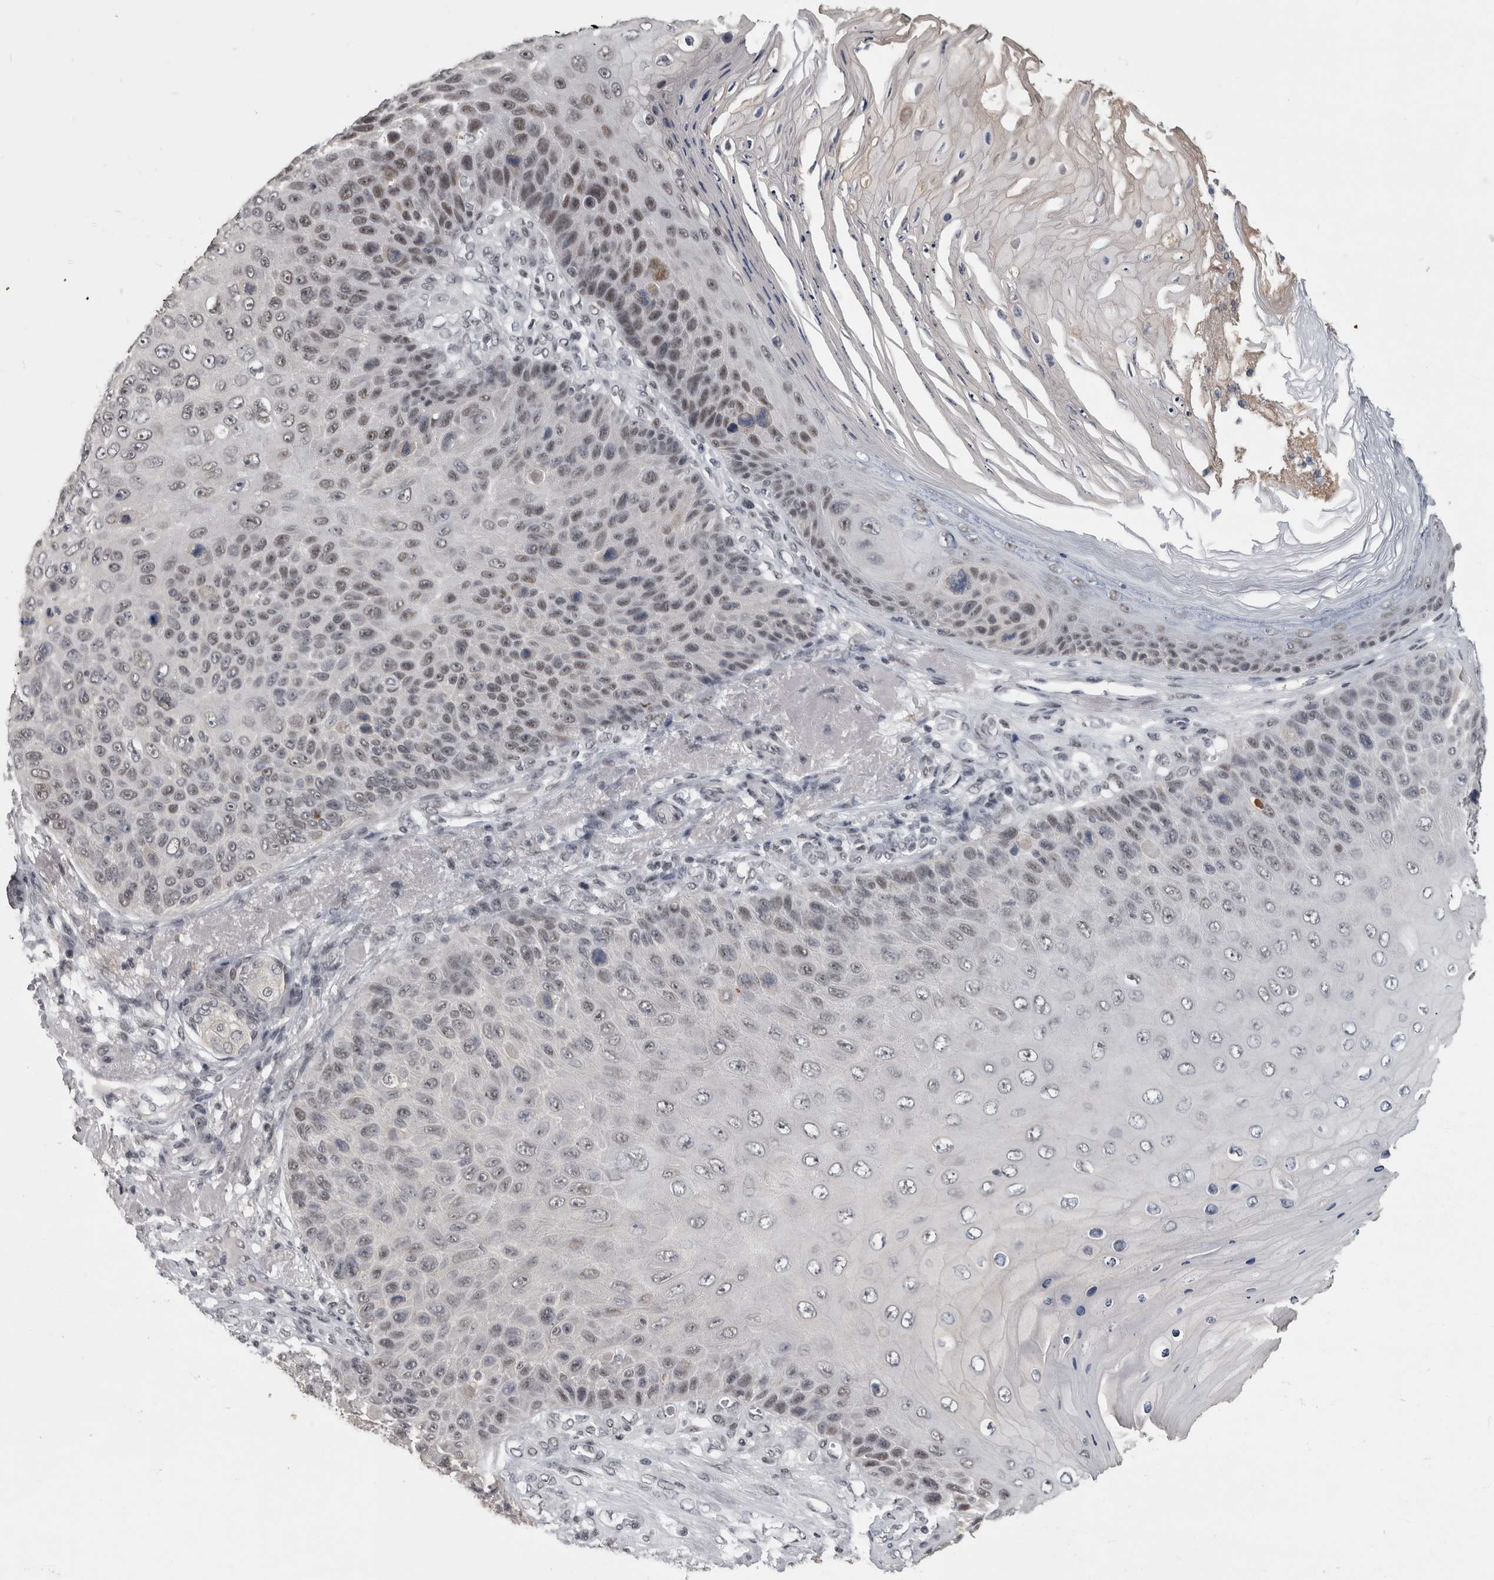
{"staining": {"intensity": "weak", "quantity": "<25%", "location": "nuclear"}, "tissue": "skin cancer", "cell_type": "Tumor cells", "image_type": "cancer", "snomed": [{"axis": "morphology", "description": "Squamous cell carcinoma, NOS"}, {"axis": "topography", "description": "Skin"}], "caption": "This is a image of immunohistochemistry staining of skin squamous cell carcinoma, which shows no positivity in tumor cells.", "gene": "ARID4B", "patient": {"sex": "female", "age": 88}}